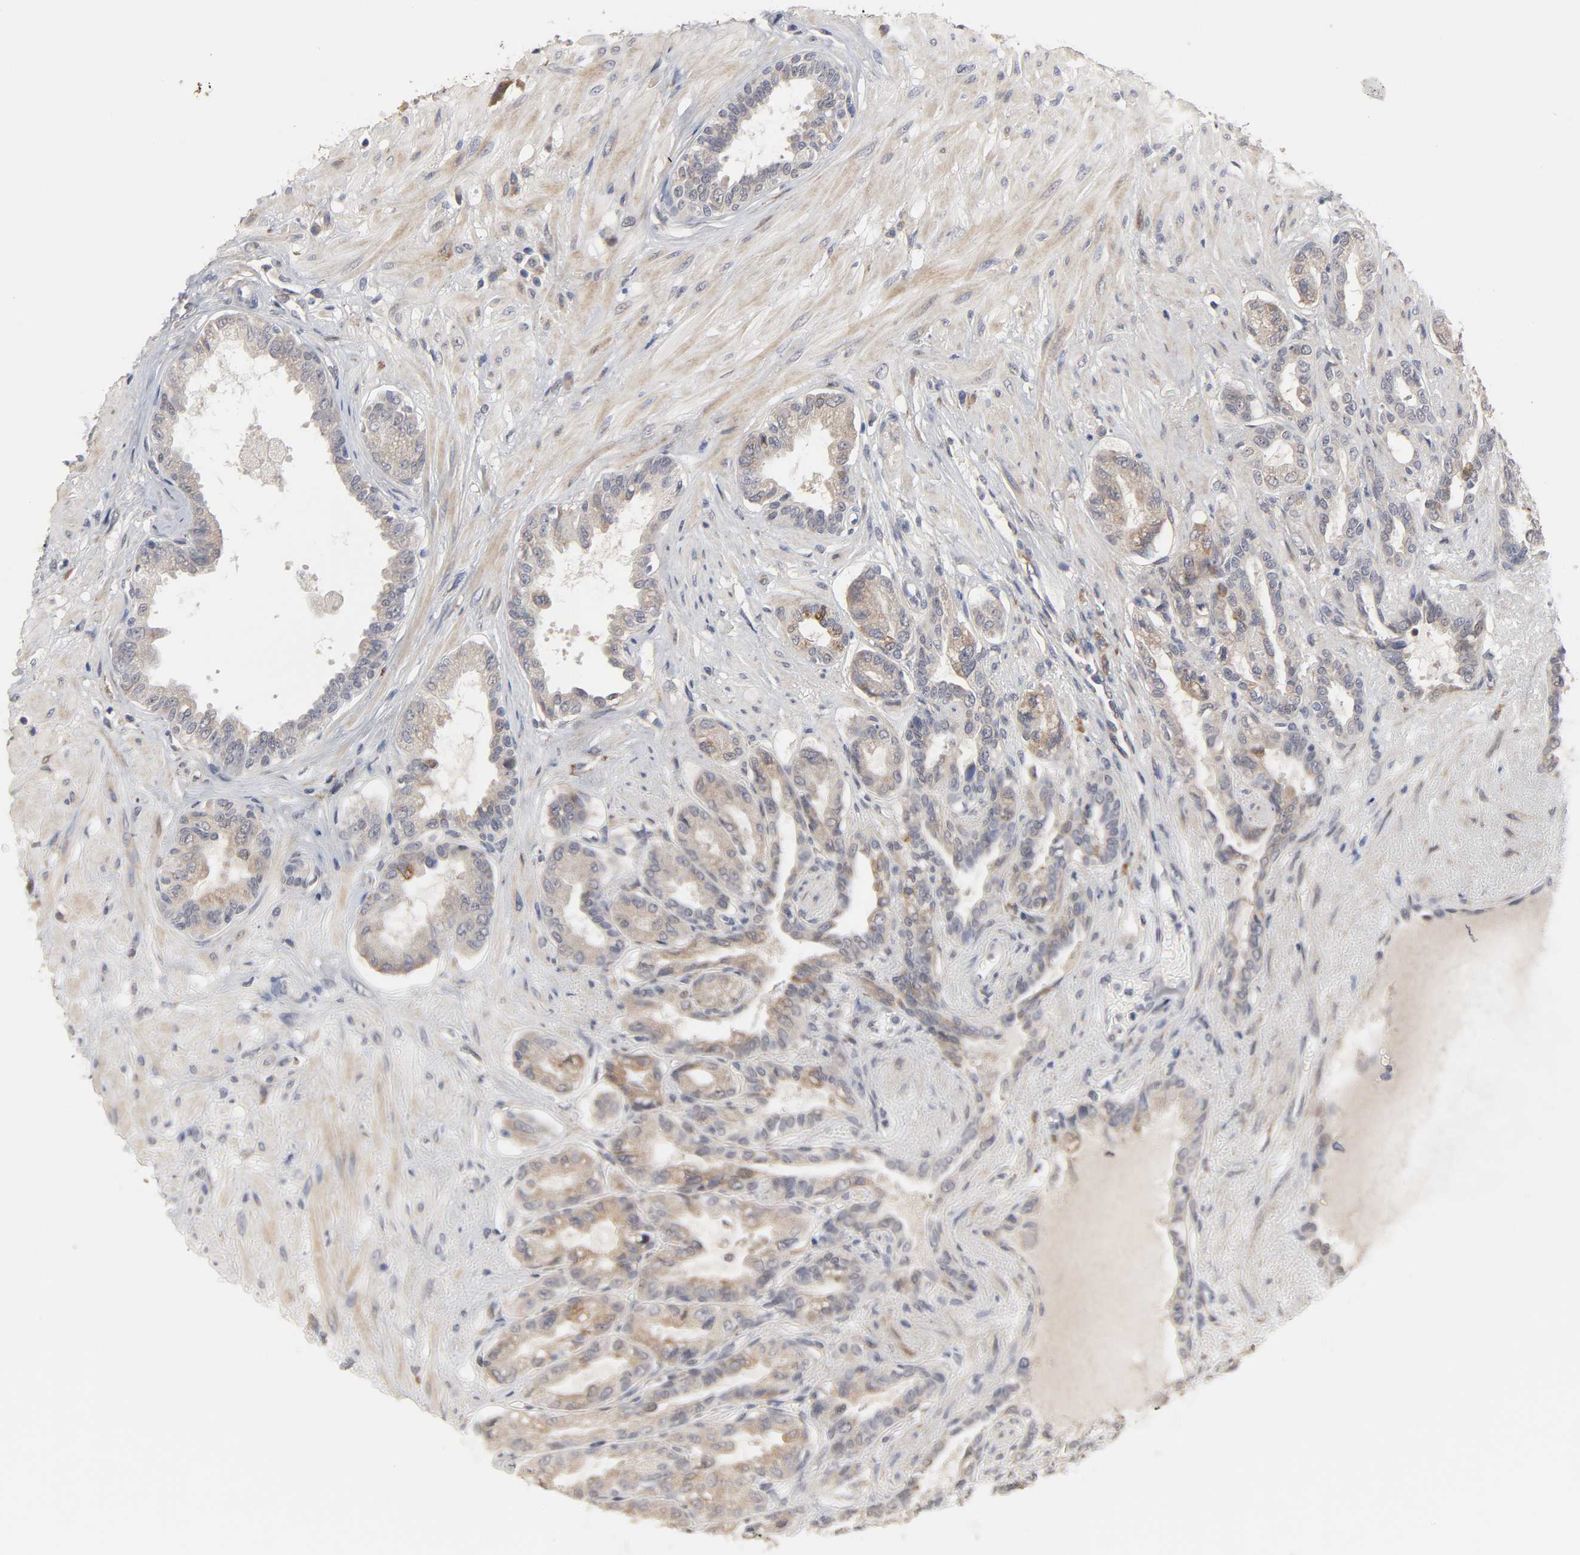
{"staining": {"intensity": "moderate", "quantity": ">75%", "location": "cytoplasmic/membranous,nuclear"}, "tissue": "seminal vesicle", "cell_type": "Glandular cells", "image_type": "normal", "snomed": [{"axis": "morphology", "description": "Normal tissue, NOS"}, {"axis": "topography", "description": "Seminal veicle"}], "caption": "Human seminal vesicle stained for a protein (brown) displays moderate cytoplasmic/membranous,nuclear positive staining in about >75% of glandular cells.", "gene": "HNF4A", "patient": {"sex": "male", "age": 61}}